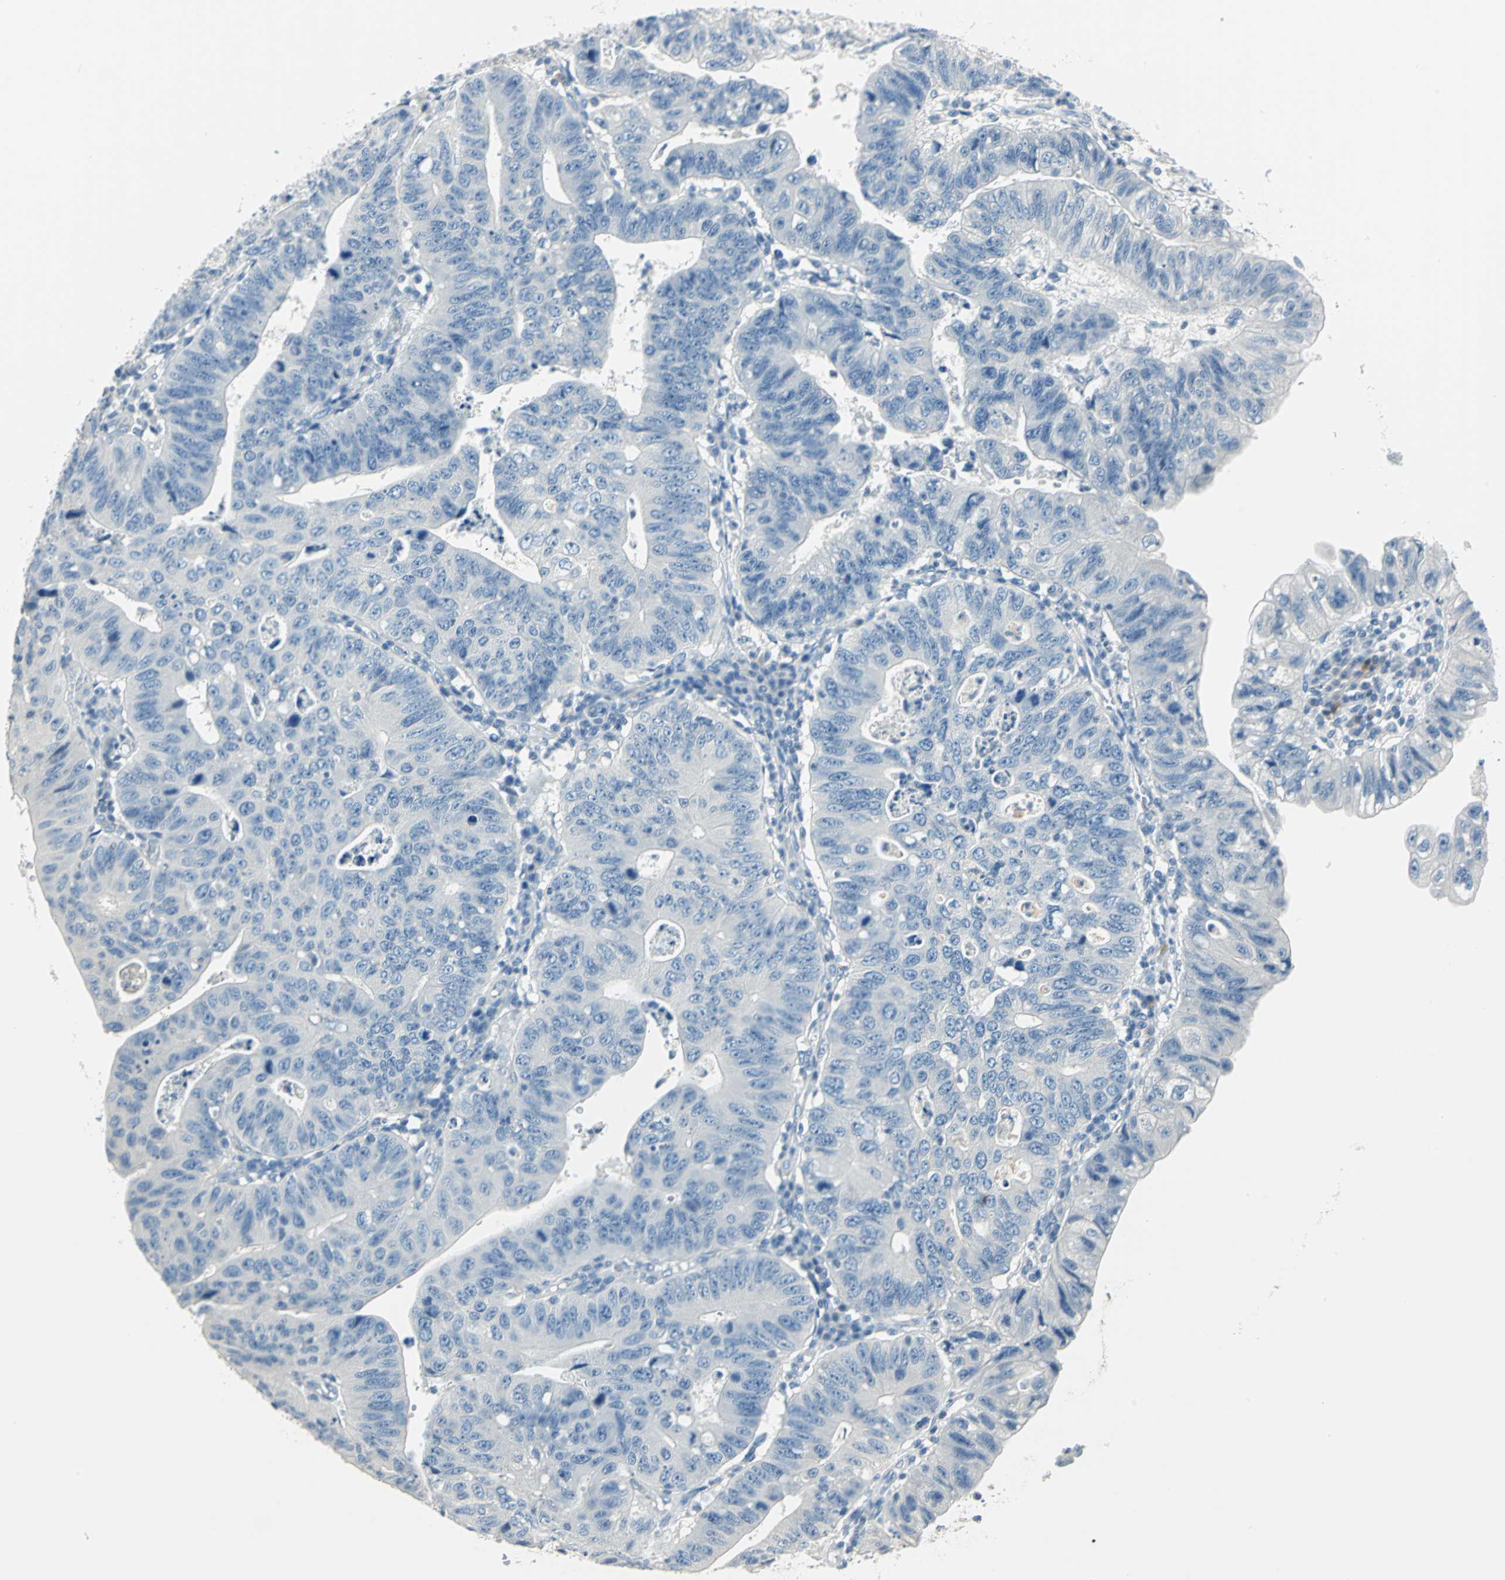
{"staining": {"intensity": "negative", "quantity": "none", "location": "none"}, "tissue": "stomach cancer", "cell_type": "Tumor cells", "image_type": "cancer", "snomed": [{"axis": "morphology", "description": "Adenocarcinoma, NOS"}, {"axis": "topography", "description": "Stomach"}], "caption": "DAB (3,3'-diaminobenzidine) immunohistochemical staining of human stomach cancer (adenocarcinoma) reveals no significant positivity in tumor cells.", "gene": "UCHL1", "patient": {"sex": "male", "age": 59}}